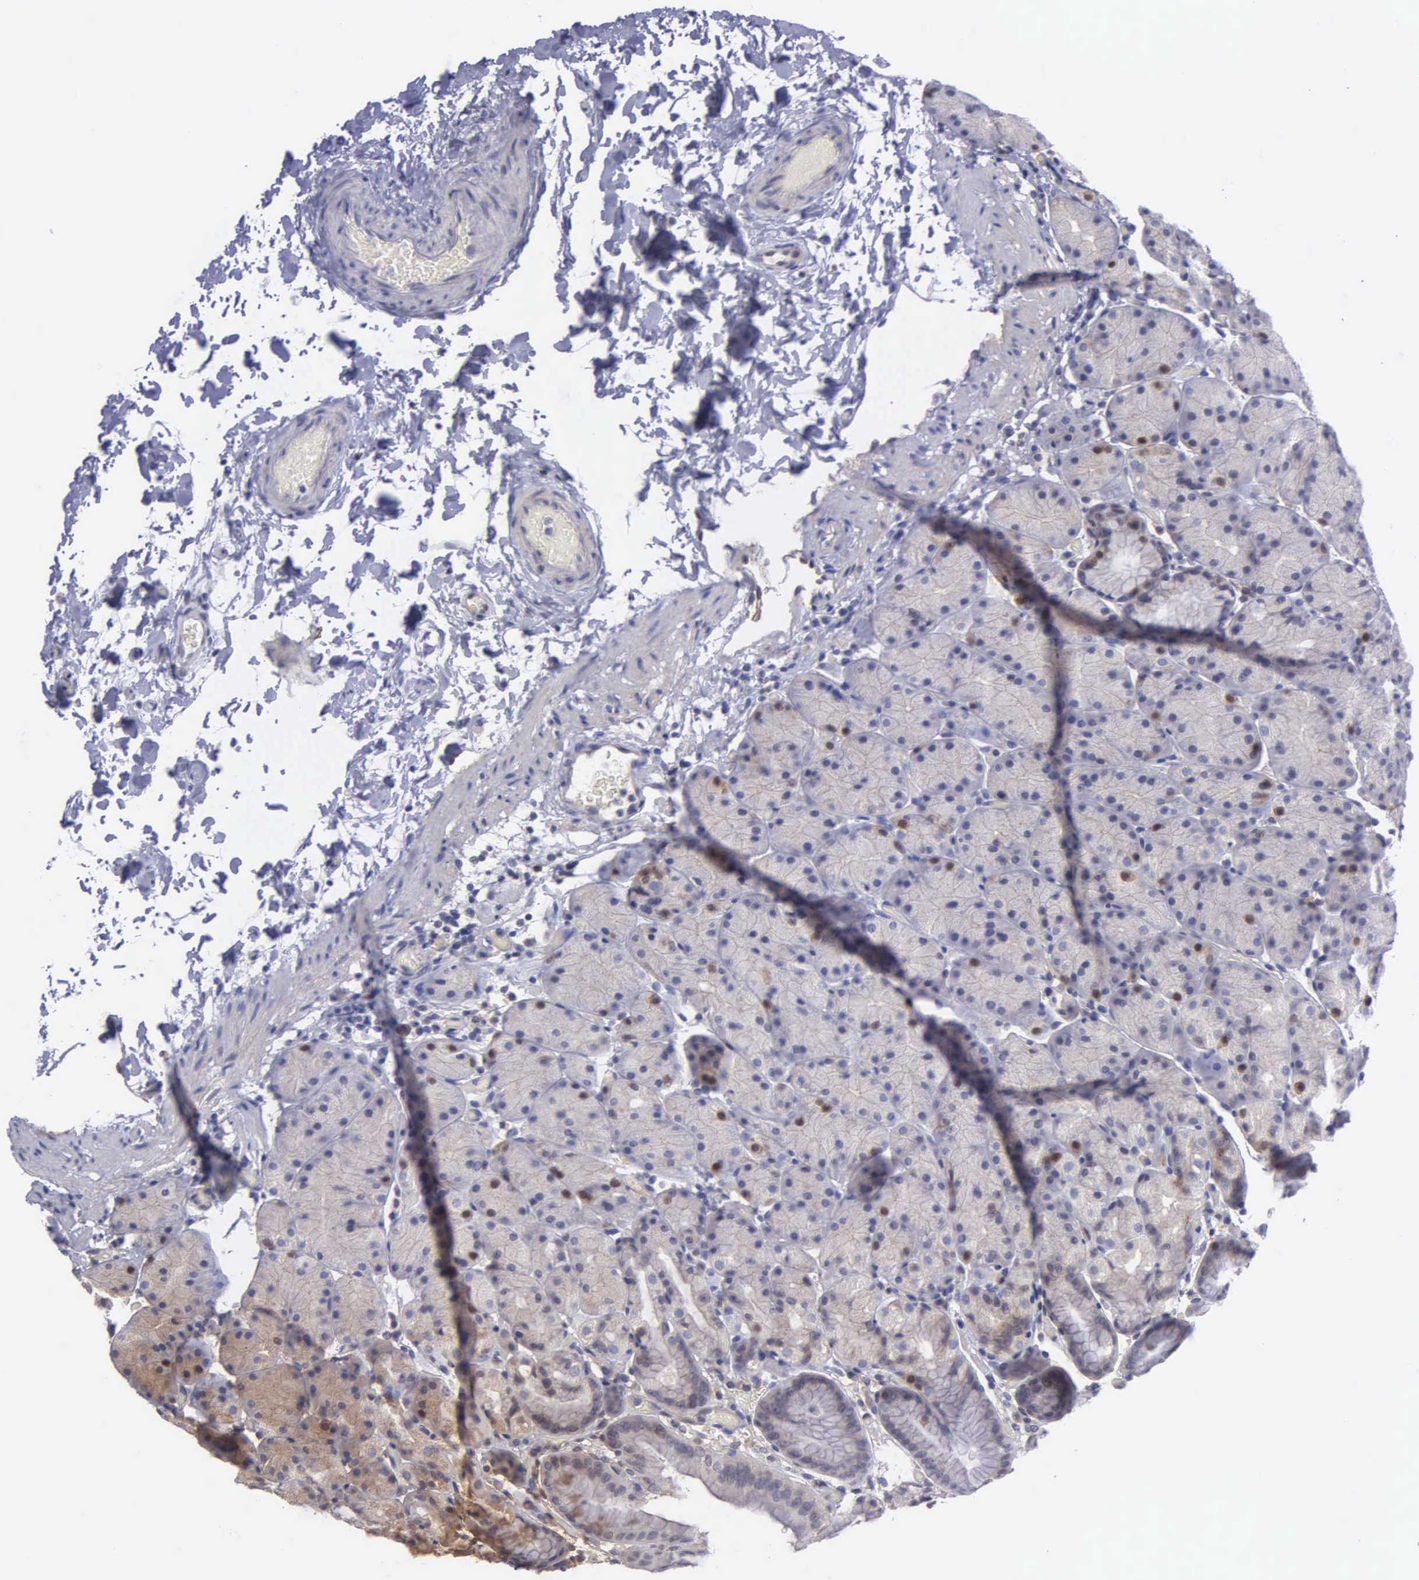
{"staining": {"intensity": "negative", "quantity": "none", "location": "none"}, "tissue": "stomach", "cell_type": "Glandular cells", "image_type": "normal", "snomed": [{"axis": "morphology", "description": "Normal tissue, NOS"}, {"axis": "topography", "description": "Stomach, upper"}], "caption": "Glandular cells show no significant staining in benign stomach. (DAB IHC with hematoxylin counter stain).", "gene": "MICAL3", "patient": {"sex": "male", "age": 47}}